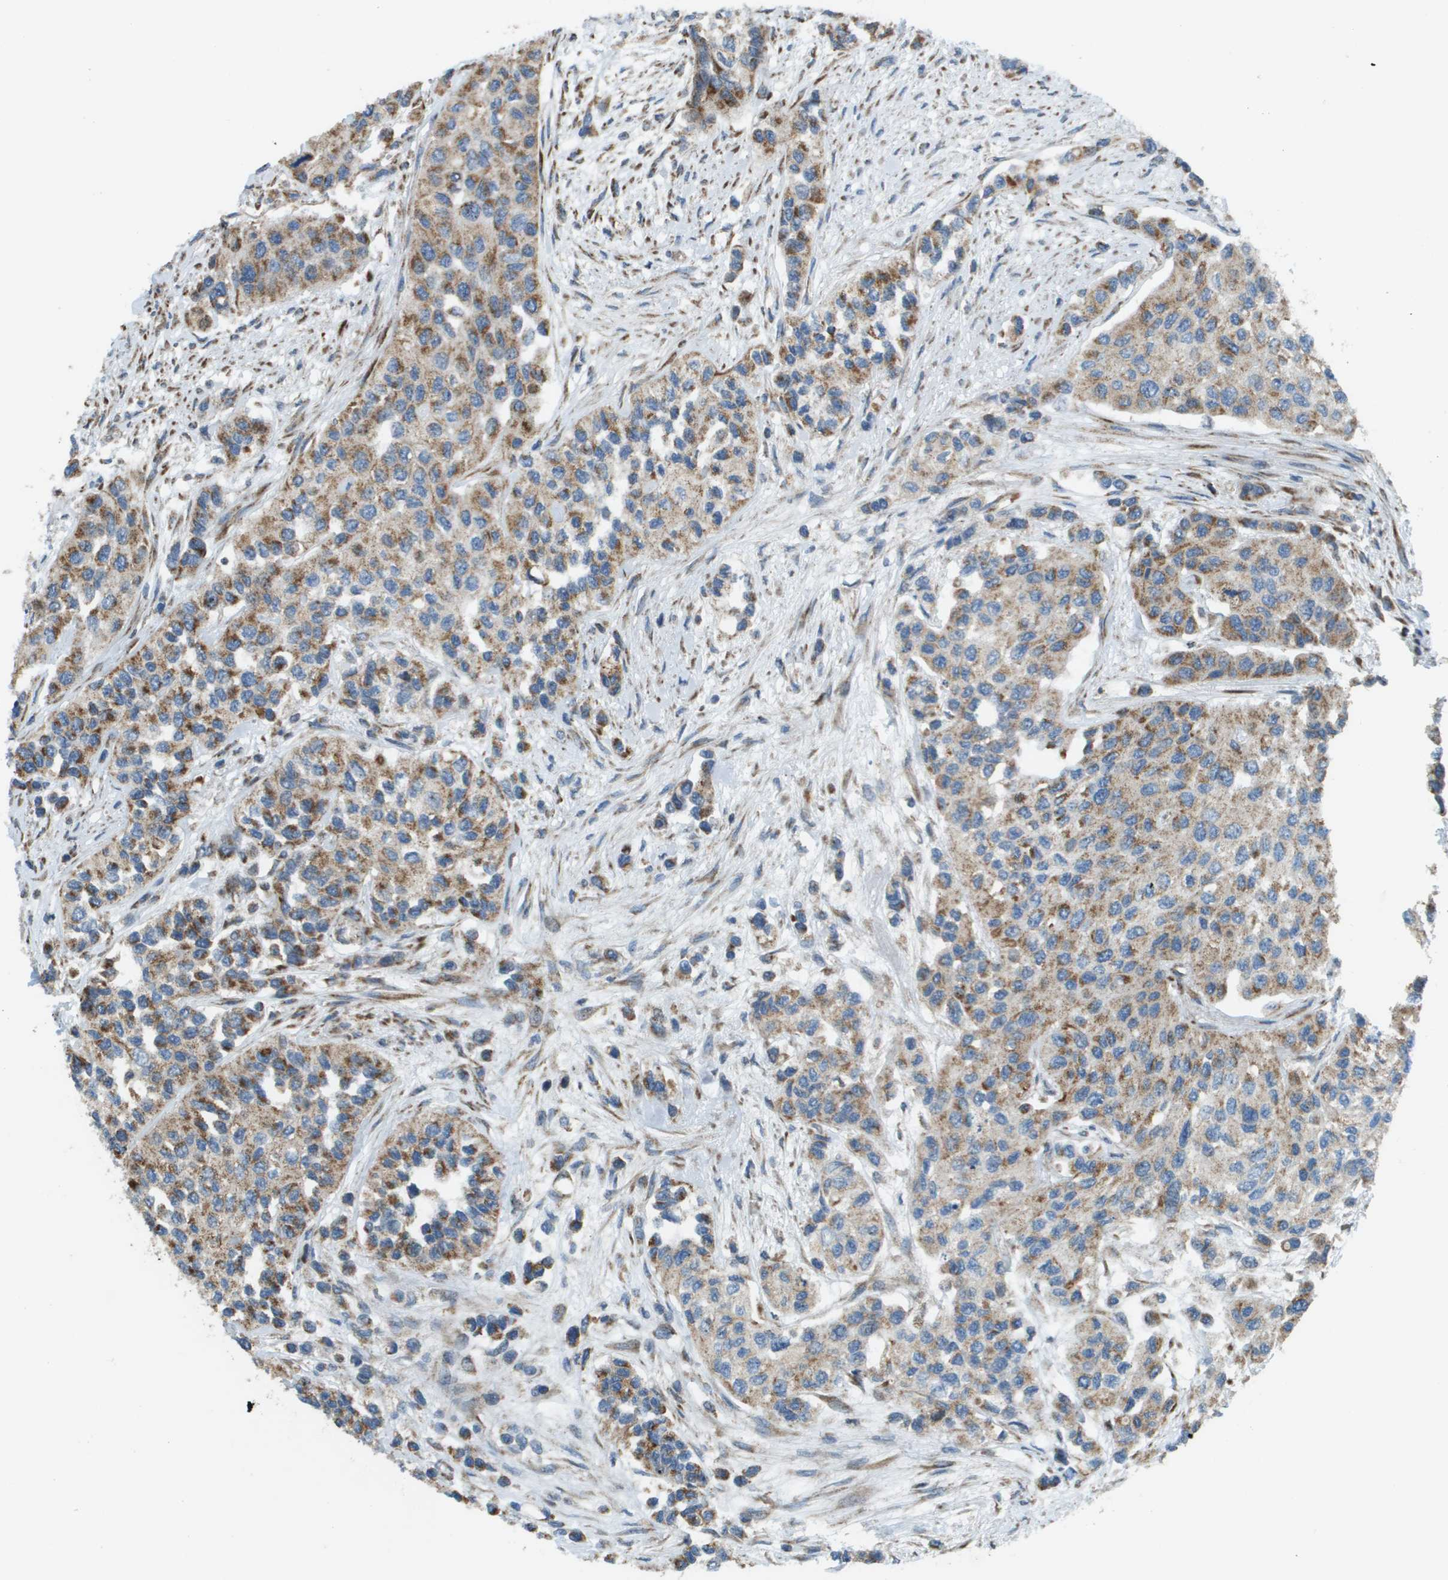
{"staining": {"intensity": "moderate", "quantity": ">75%", "location": "cytoplasmic/membranous"}, "tissue": "urothelial cancer", "cell_type": "Tumor cells", "image_type": "cancer", "snomed": [{"axis": "morphology", "description": "Urothelial carcinoma, High grade"}, {"axis": "topography", "description": "Urinary bladder"}], "caption": "Protein staining of urothelial cancer tissue reveals moderate cytoplasmic/membranous expression in approximately >75% of tumor cells. (DAB IHC, brown staining for protein, blue staining for nuclei).", "gene": "NRK", "patient": {"sex": "female", "age": 56}}